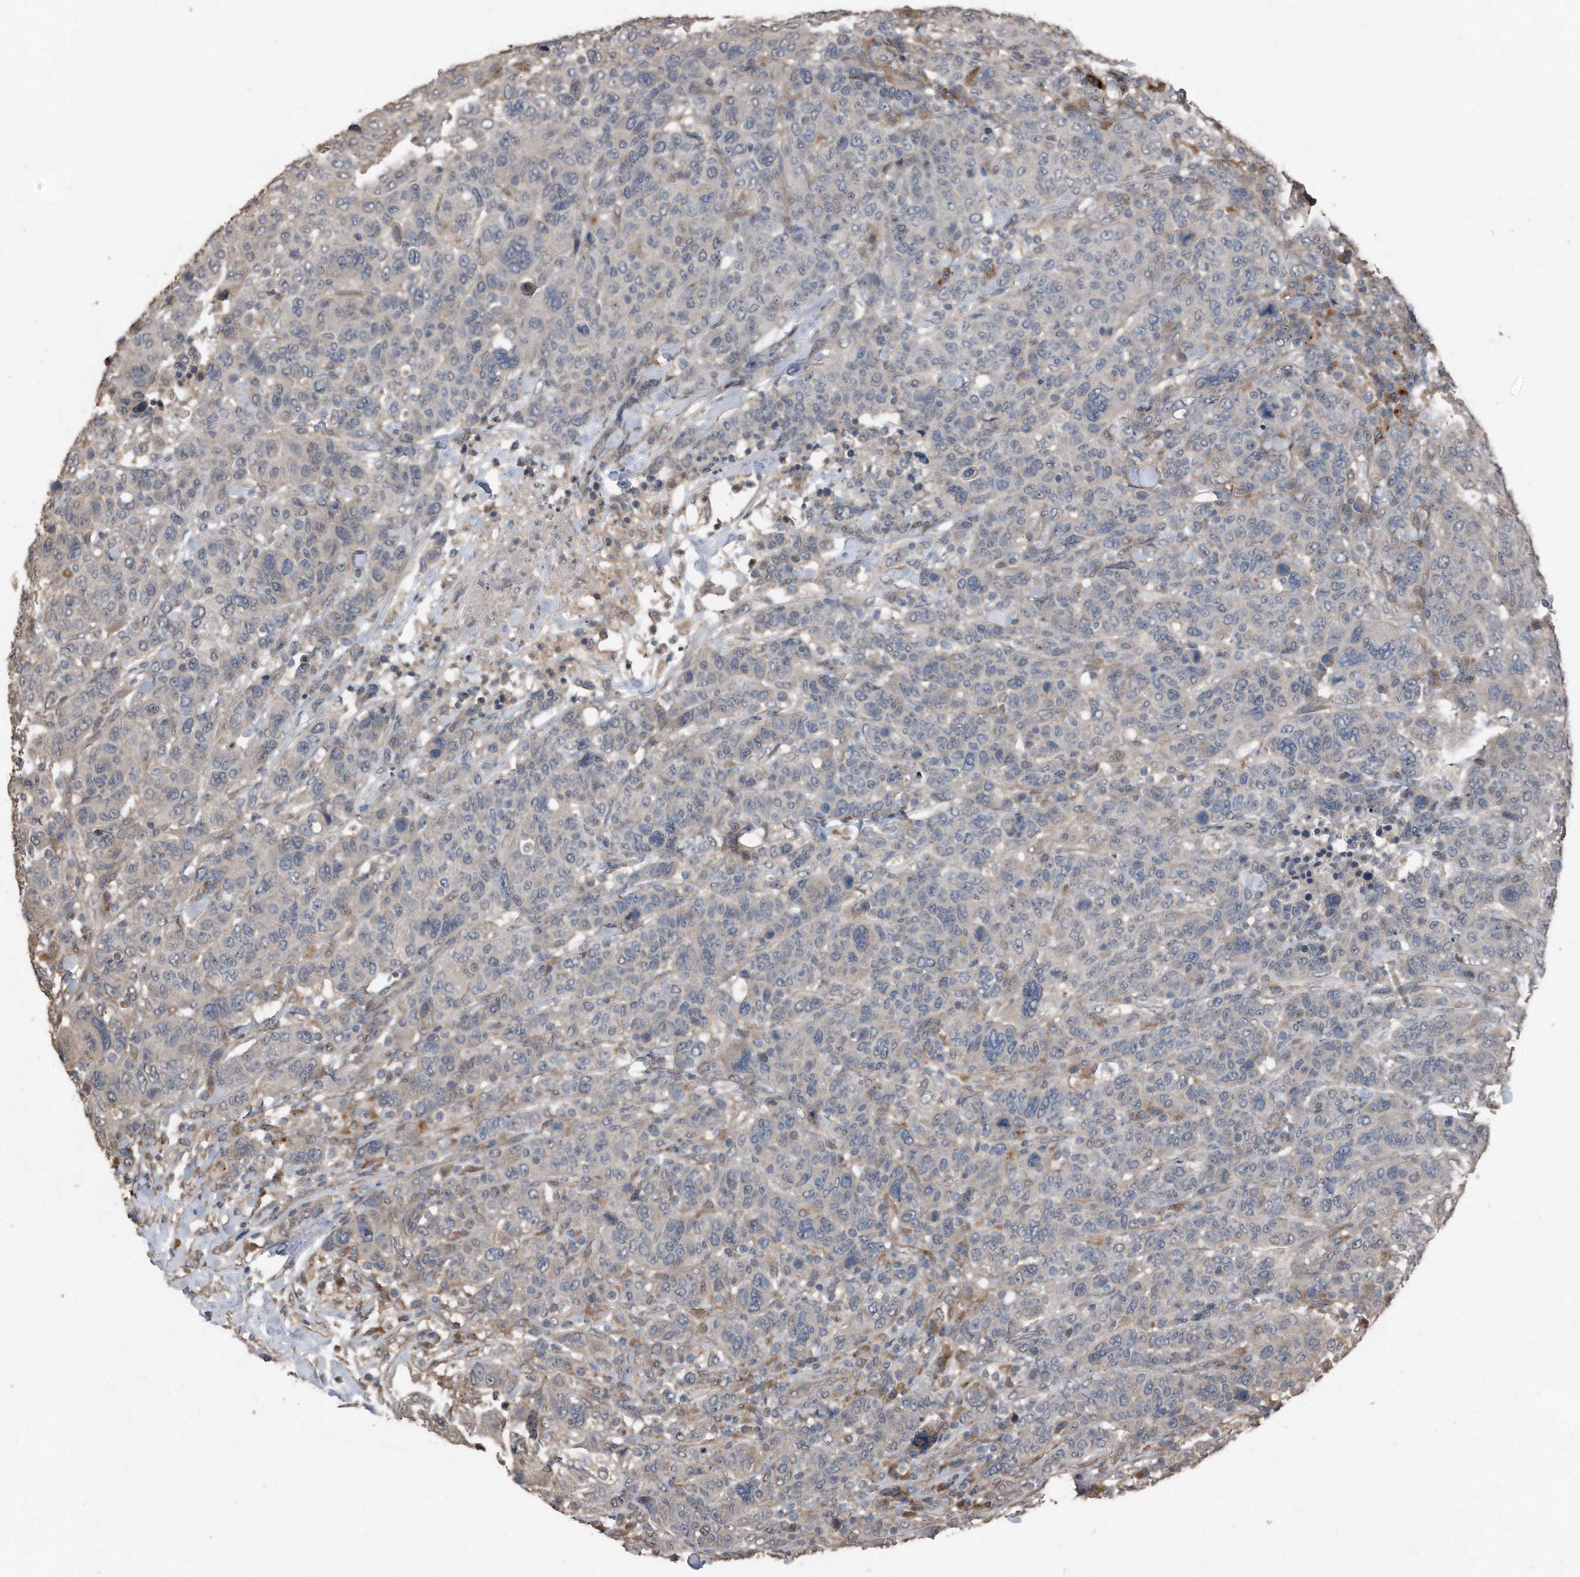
{"staining": {"intensity": "weak", "quantity": "<25%", "location": "cytoplasmic/membranous"}, "tissue": "breast cancer", "cell_type": "Tumor cells", "image_type": "cancer", "snomed": [{"axis": "morphology", "description": "Duct carcinoma"}, {"axis": "topography", "description": "Breast"}], "caption": "Tumor cells show no significant expression in breast cancer (intraductal carcinoma).", "gene": "ANKRD10", "patient": {"sex": "female", "age": 37}}